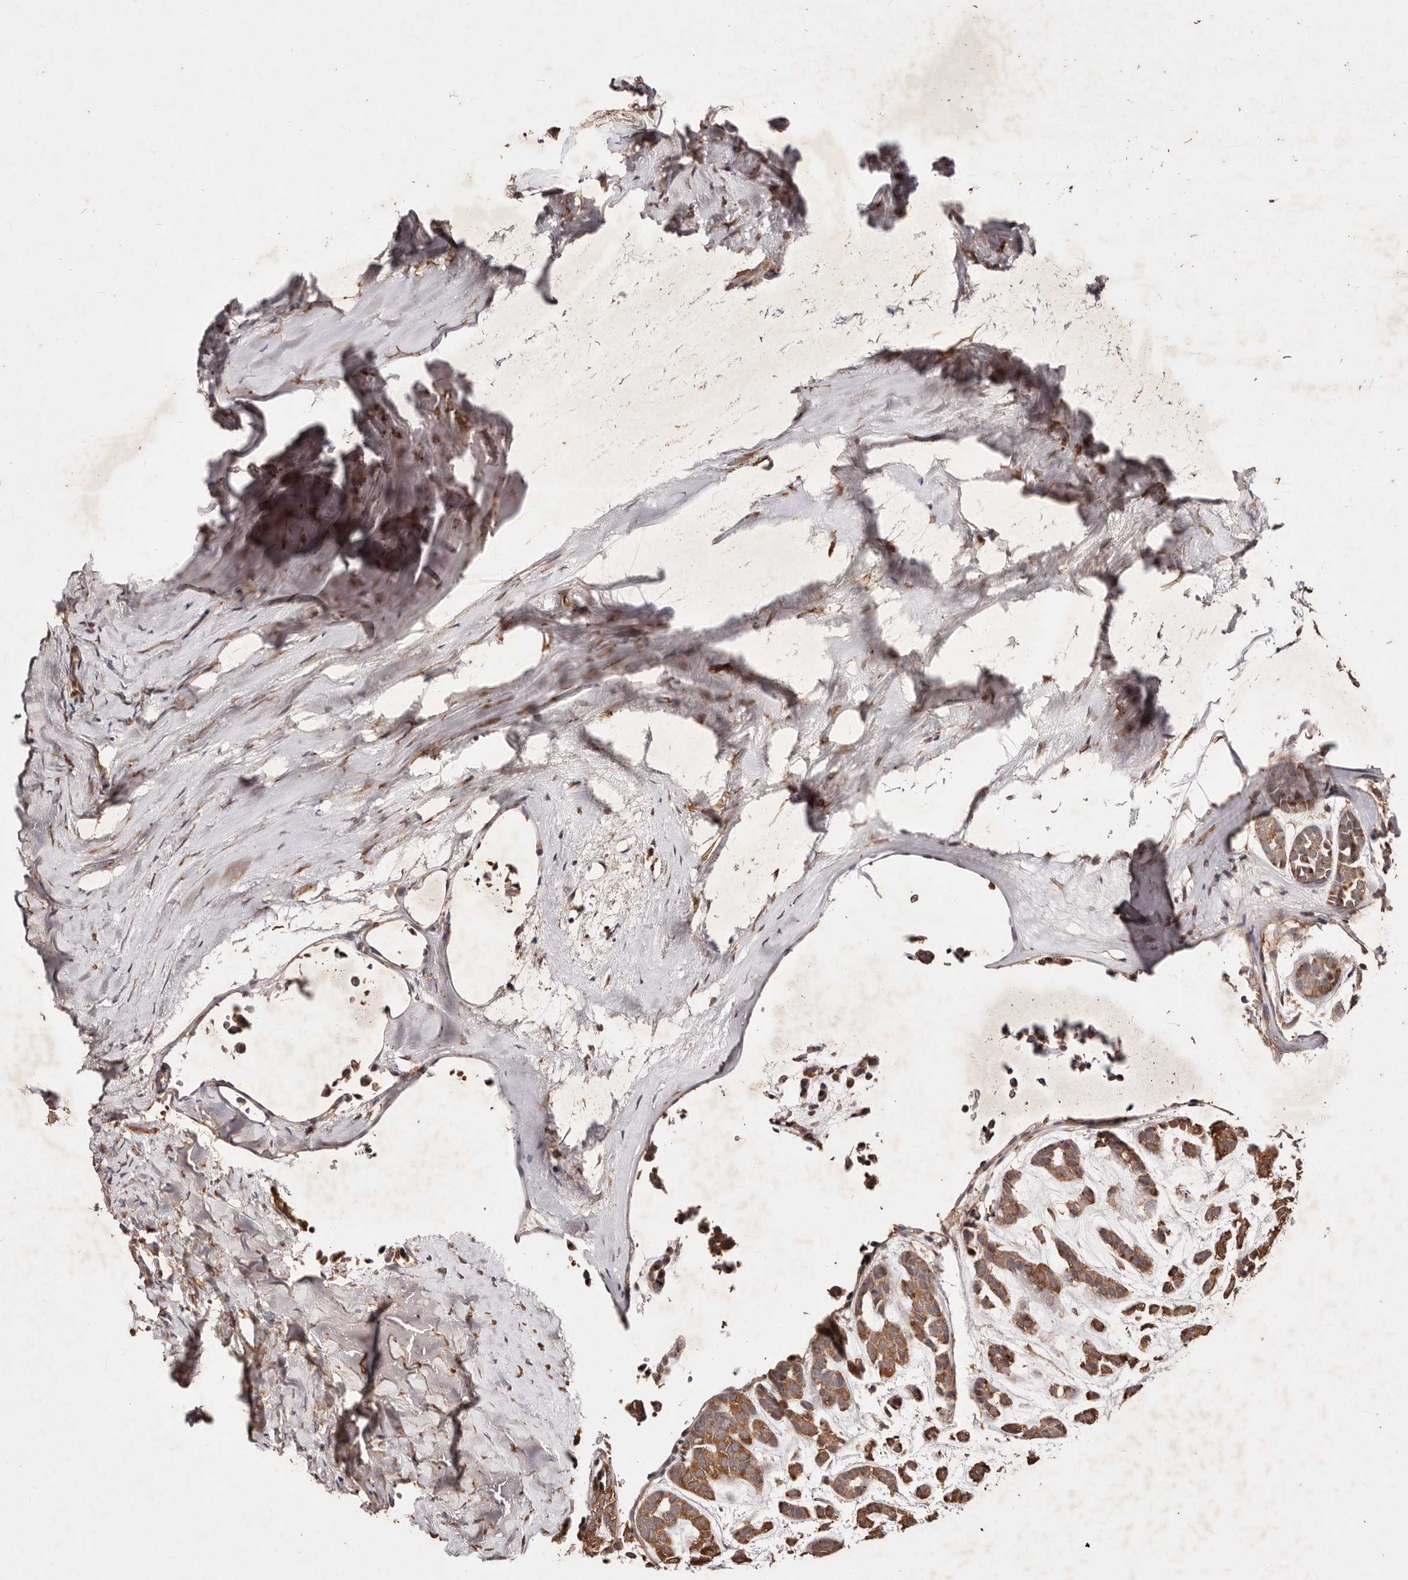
{"staining": {"intensity": "moderate", "quantity": ">75%", "location": "cytoplasmic/membranous"}, "tissue": "head and neck cancer", "cell_type": "Tumor cells", "image_type": "cancer", "snomed": [{"axis": "morphology", "description": "Adenocarcinoma, NOS"}, {"axis": "morphology", "description": "Adenoma, NOS"}, {"axis": "topography", "description": "Head-Neck"}], "caption": "Immunohistochemistry (IHC) photomicrograph of human head and neck adenoma stained for a protein (brown), which shows medium levels of moderate cytoplasmic/membranous positivity in about >75% of tumor cells.", "gene": "CCL14", "patient": {"sex": "female", "age": 55}}